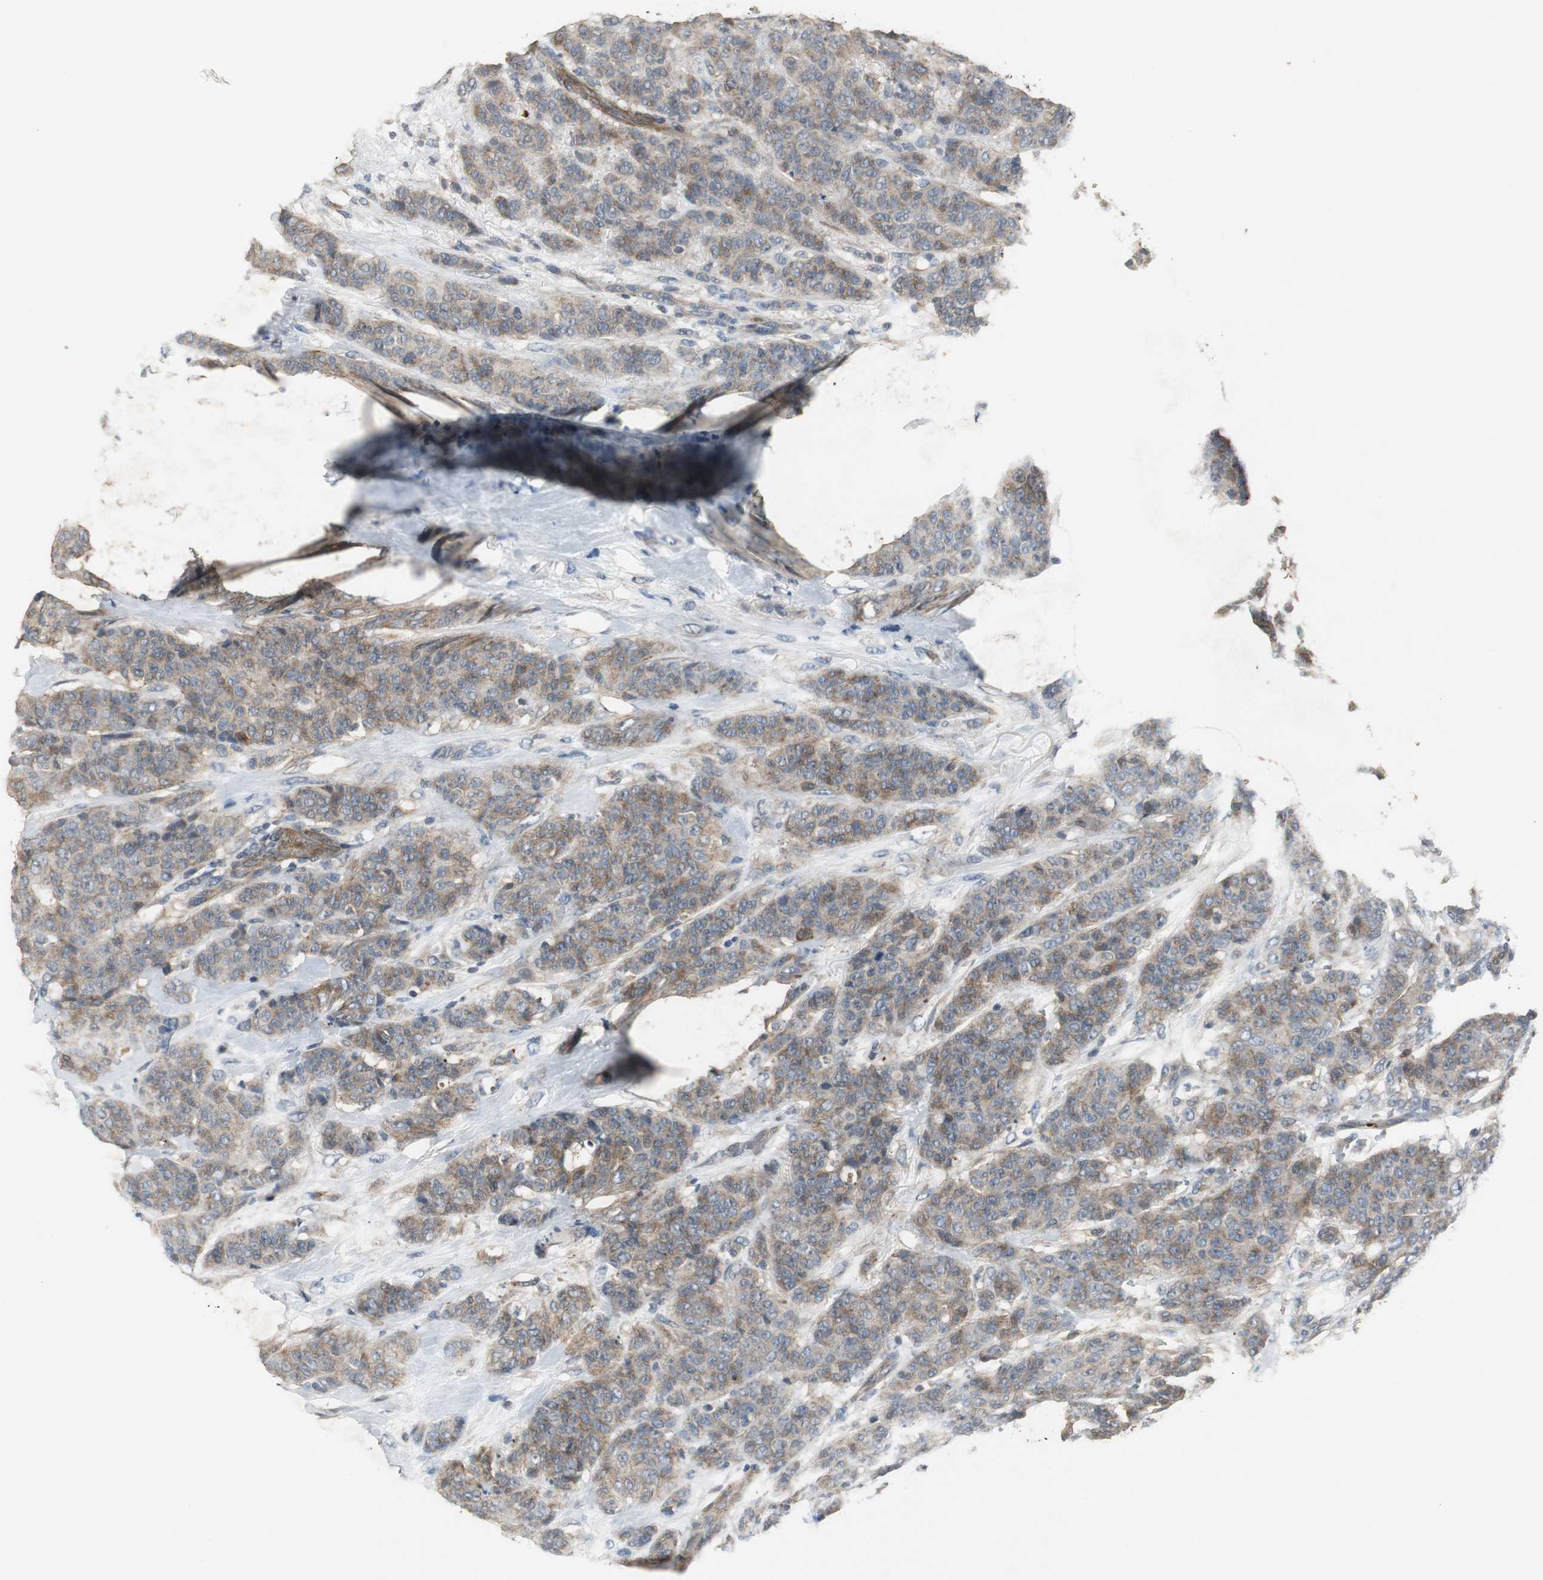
{"staining": {"intensity": "moderate", "quantity": ">75%", "location": "cytoplasmic/membranous"}, "tissue": "breast cancer", "cell_type": "Tumor cells", "image_type": "cancer", "snomed": [{"axis": "morphology", "description": "Duct carcinoma"}, {"axis": "topography", "description": "Breast"}], "caption": "High-power microscopy captured an immunohistochemistry (IHC) histopathology image of breast cancer, revealing moderate cytoplasmic/membranous staining in approximately >75% of tumor cells. (Brightfield microscopy of DAB IHC at high magnification).", "gene": "JTB", "patient": {"sex": "female", "age": 40}}